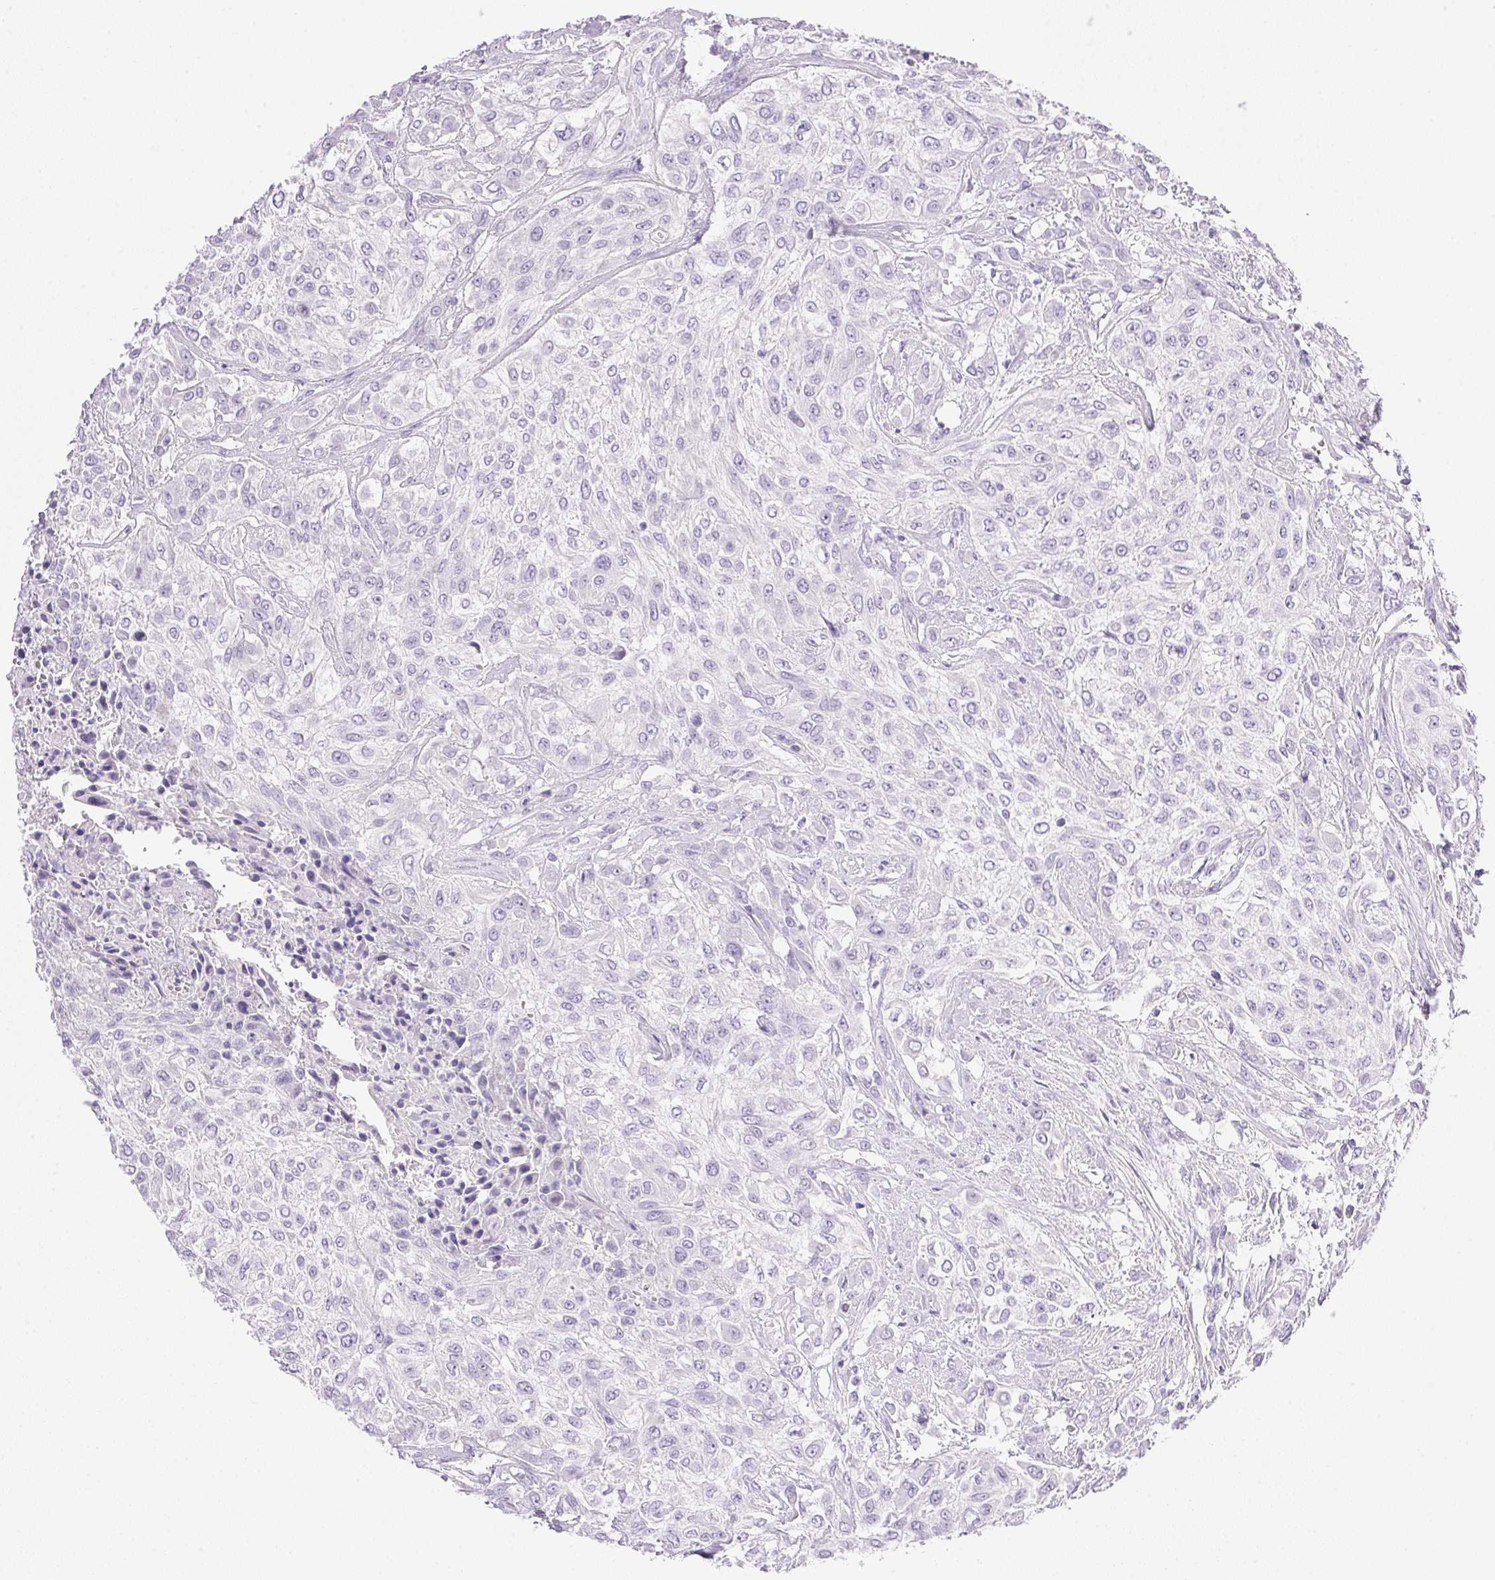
{"staining": {"intensity": "negative", "quantity": "none", "location": "none"}, "tissue": "urothelial cancer", "cell_type": "Tumor cells", "image_type": "cancer", "snomed": [{"axis": "morphology", "description": "Urothelial carcinoma, High grade"}, {"axis": "topography", "description": "Urinary bladder"}], "caption": "Urothelial carcinoma (high-grade) was stained to show a protein in brown. There is no significant expression in tumor cells. (Stains: DAB (3,3'-diaminobenzidine) immunohistochemistry with hematoxylin counter stain, Microscopy: brightfield microscopy at high magnification).", "gene": "ATP6V0A4", "patient": {"sex": "male", "age": 57}}